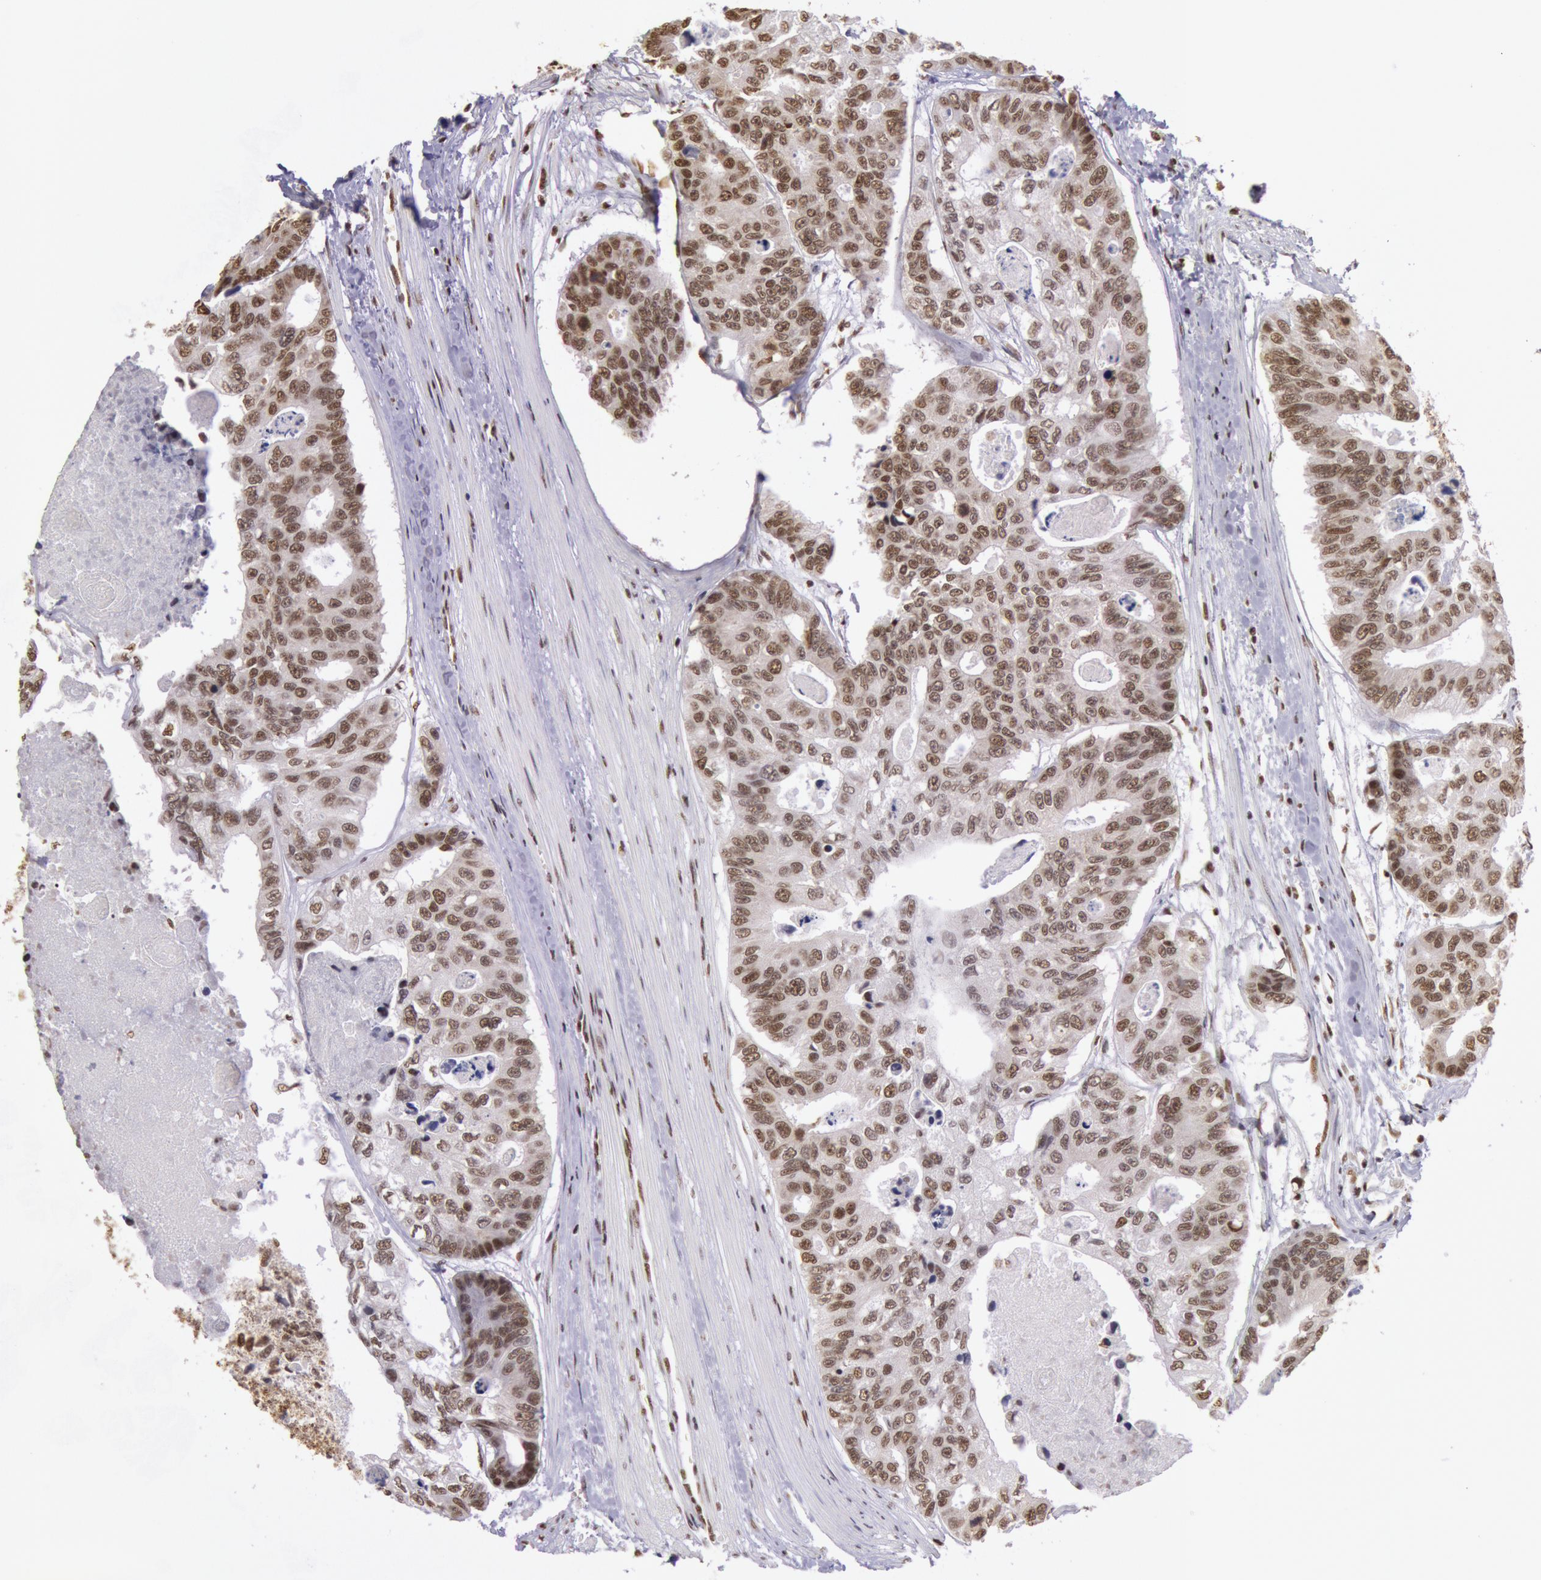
{"staining": {"intensity": "moderate", "quantity": ">75%", "location": "nuclear"}, "tissue": "colorectal cancer", "cell_type": "Tumor cells", "image_type": "cancer", "snomed": [{"axis": "morphology", "description": "Adenocarcinoma, NOS"}, {"axis": "topography", "description": "Colon"}], "caption": "Brown immunohistochemical staining in human colorectal adenocarcinoma exhibits moderate nuclear staining in approximately >75% of tumor cells.", "gene": "HNRNPH2", "patient": {"sex": "female", "age": 86}}